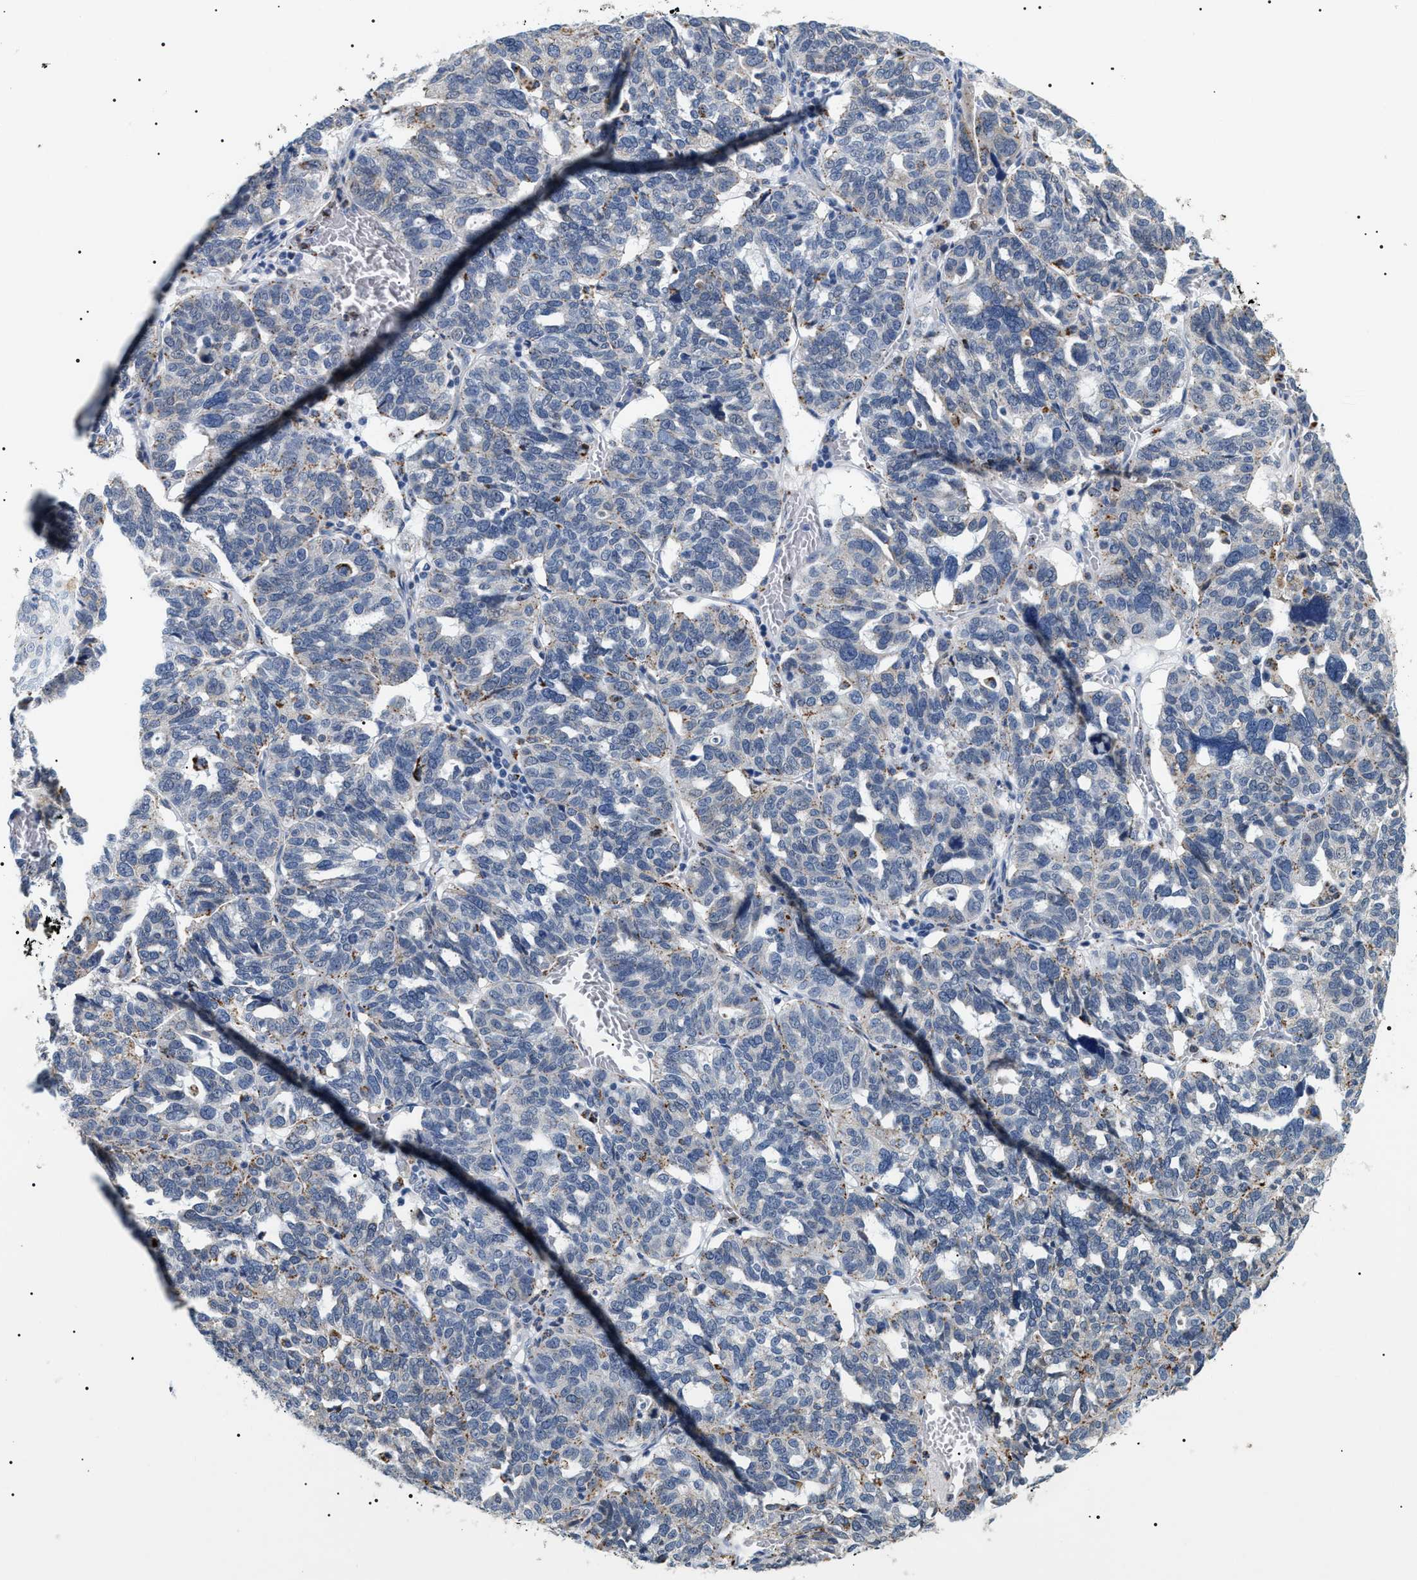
{"staining": {"intensity": "weak", "quantity": "<25%", "location": "cytoplasmic/membranous"}, "tissue": "ovarian cancer", "cell_type": "Tumor cells", "image_type": "cancer", "snomed": [{"axis": "morphology", "description": "Cystadenocarcinoma, serous, NOS"}, {"axis": "topography", "description": "Ovary"}], "caption": "Tumor cells show no significant expression in serous cystadenocarcinoma (ovarian). (Brightfield microscopy of DAB IHC at high magnification).", "gene": "HSD17B11", "patient": {"sex": "female", "age": 59}}